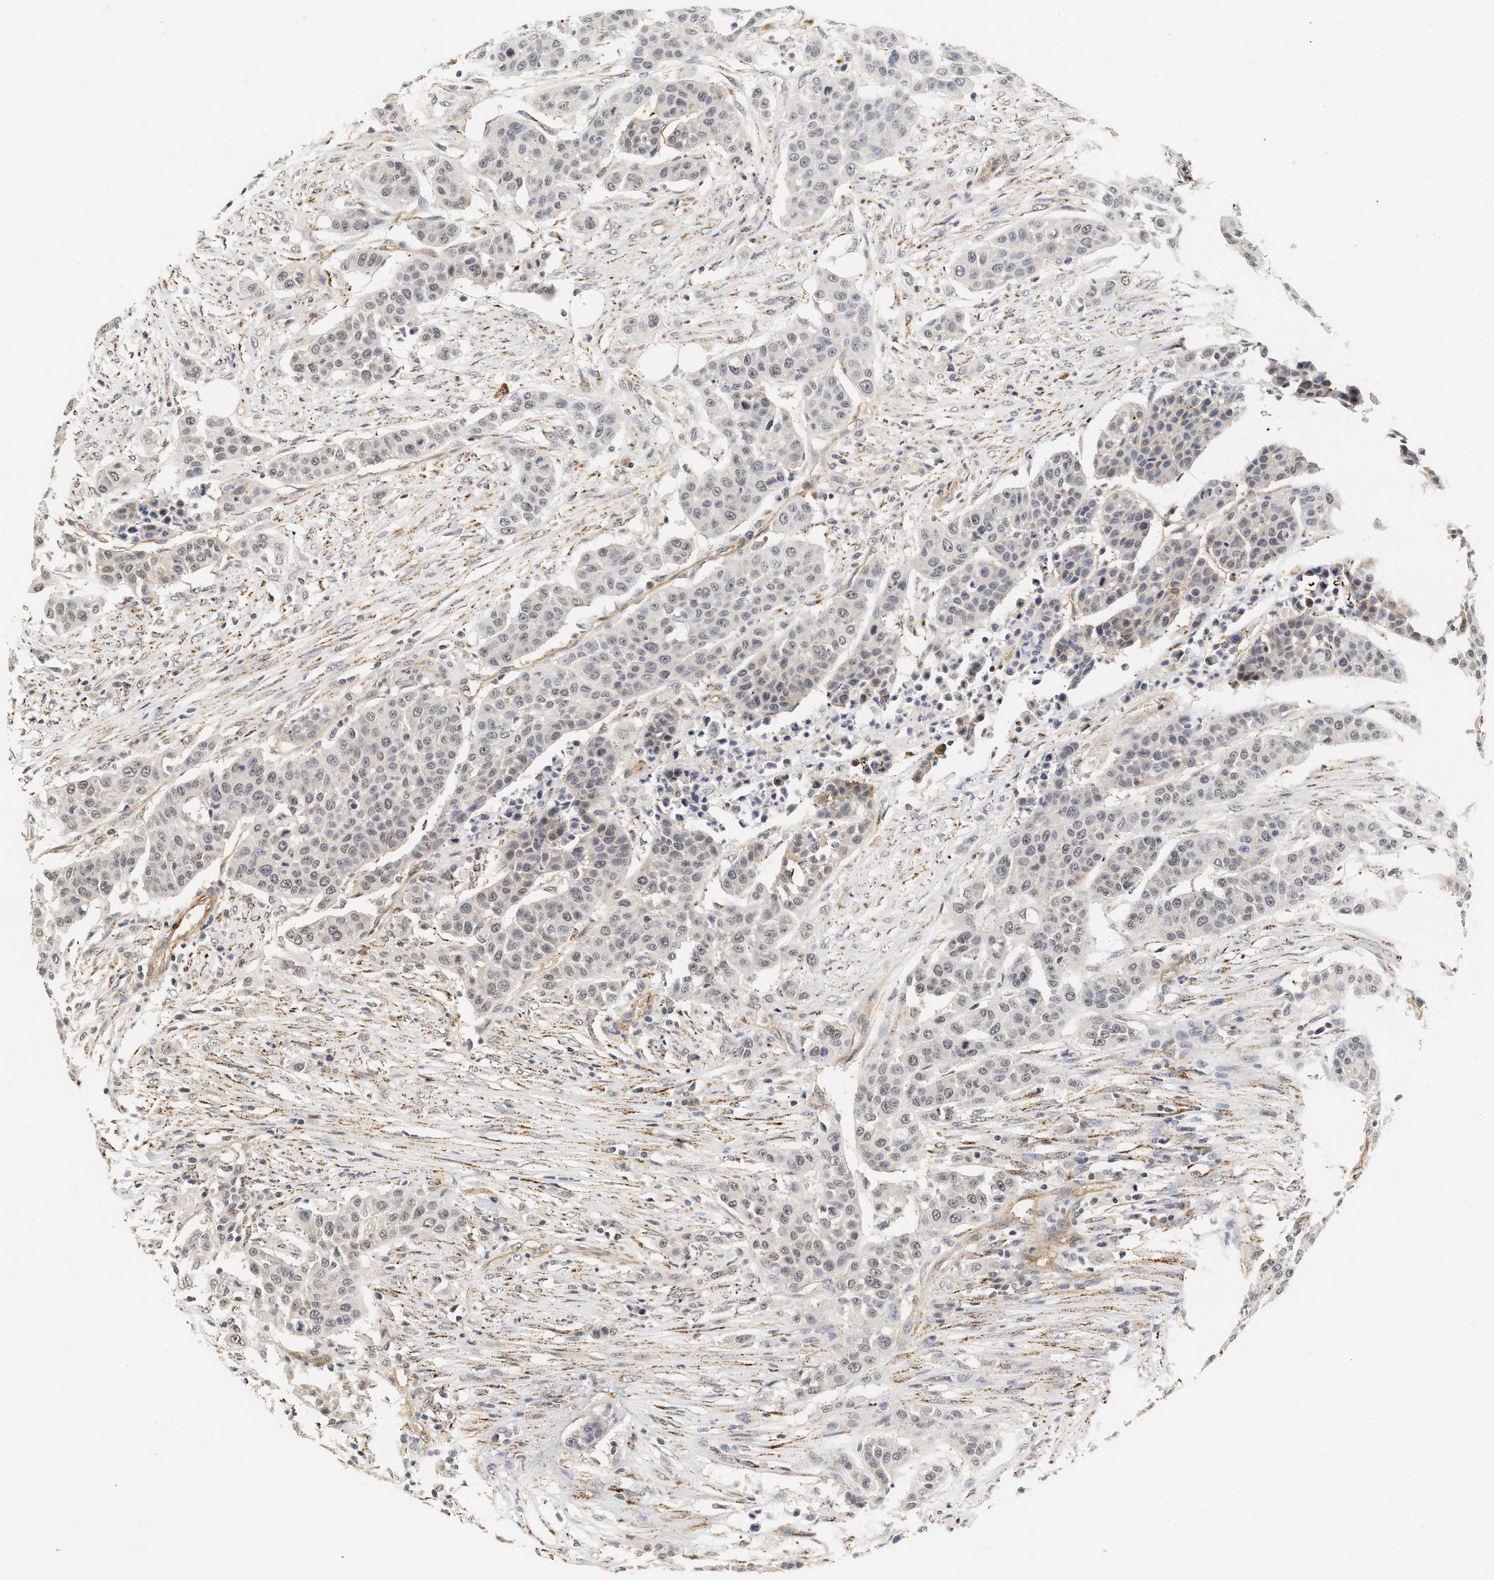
{"staining": {"intensity": "negative", "quantity": "none", "location": "none"}, "tissue": "urothelial cancer", "cell_type": "Tumor cells", "image_type": "cancer", "snomed": [{"axis": "morphology", "description": "Urothelial carcinoma, High grade"}, {"axis": "topography", "description": "Urinary bladder"}], "caption": "Immunohistochemistry of human urothelial cancer reveals no expression in tumor cells.", "gene": "PLXND1", "patient": {"sex": "male", "age": 74}}